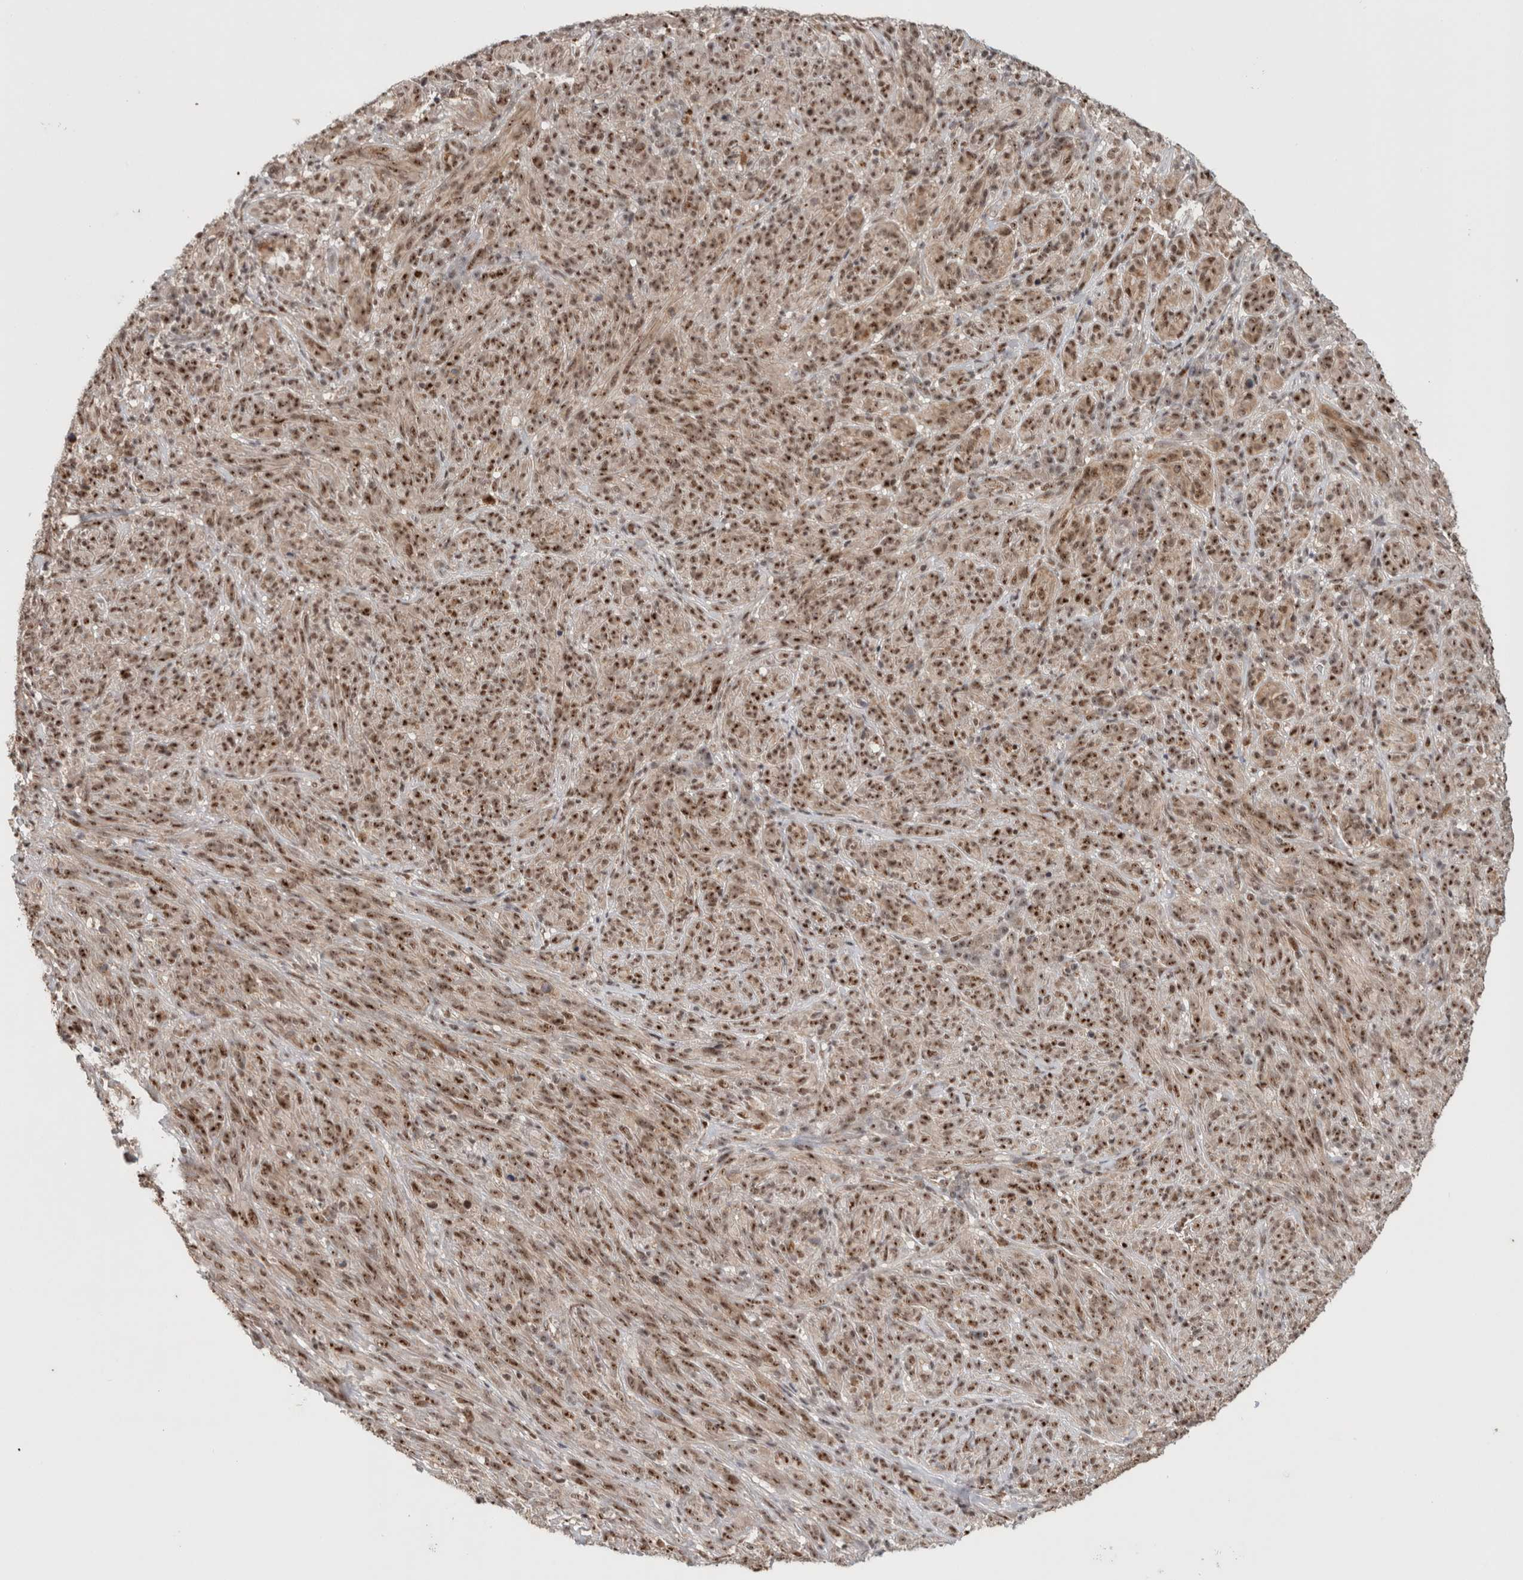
{"staining": {"intensity": "moderate", "quantity": ">75%", "location": "nuclear"}, "tissue": "melanoma", "cell_type": "Tumor cells", "image_type": "cancer", "snomed": [{"axis": "morphology", "description": "Malignant melanoma, NOS"}, {"axis": "topography", "description": "Skin of head"}], "caption": "IHC (DAB) staining of melanoma demonstrates moderate nuclear protein staining in about >75% of tumor cells.", "gene": "MPHOSPH6", "patient": {"sex": "male", "age": 96}}